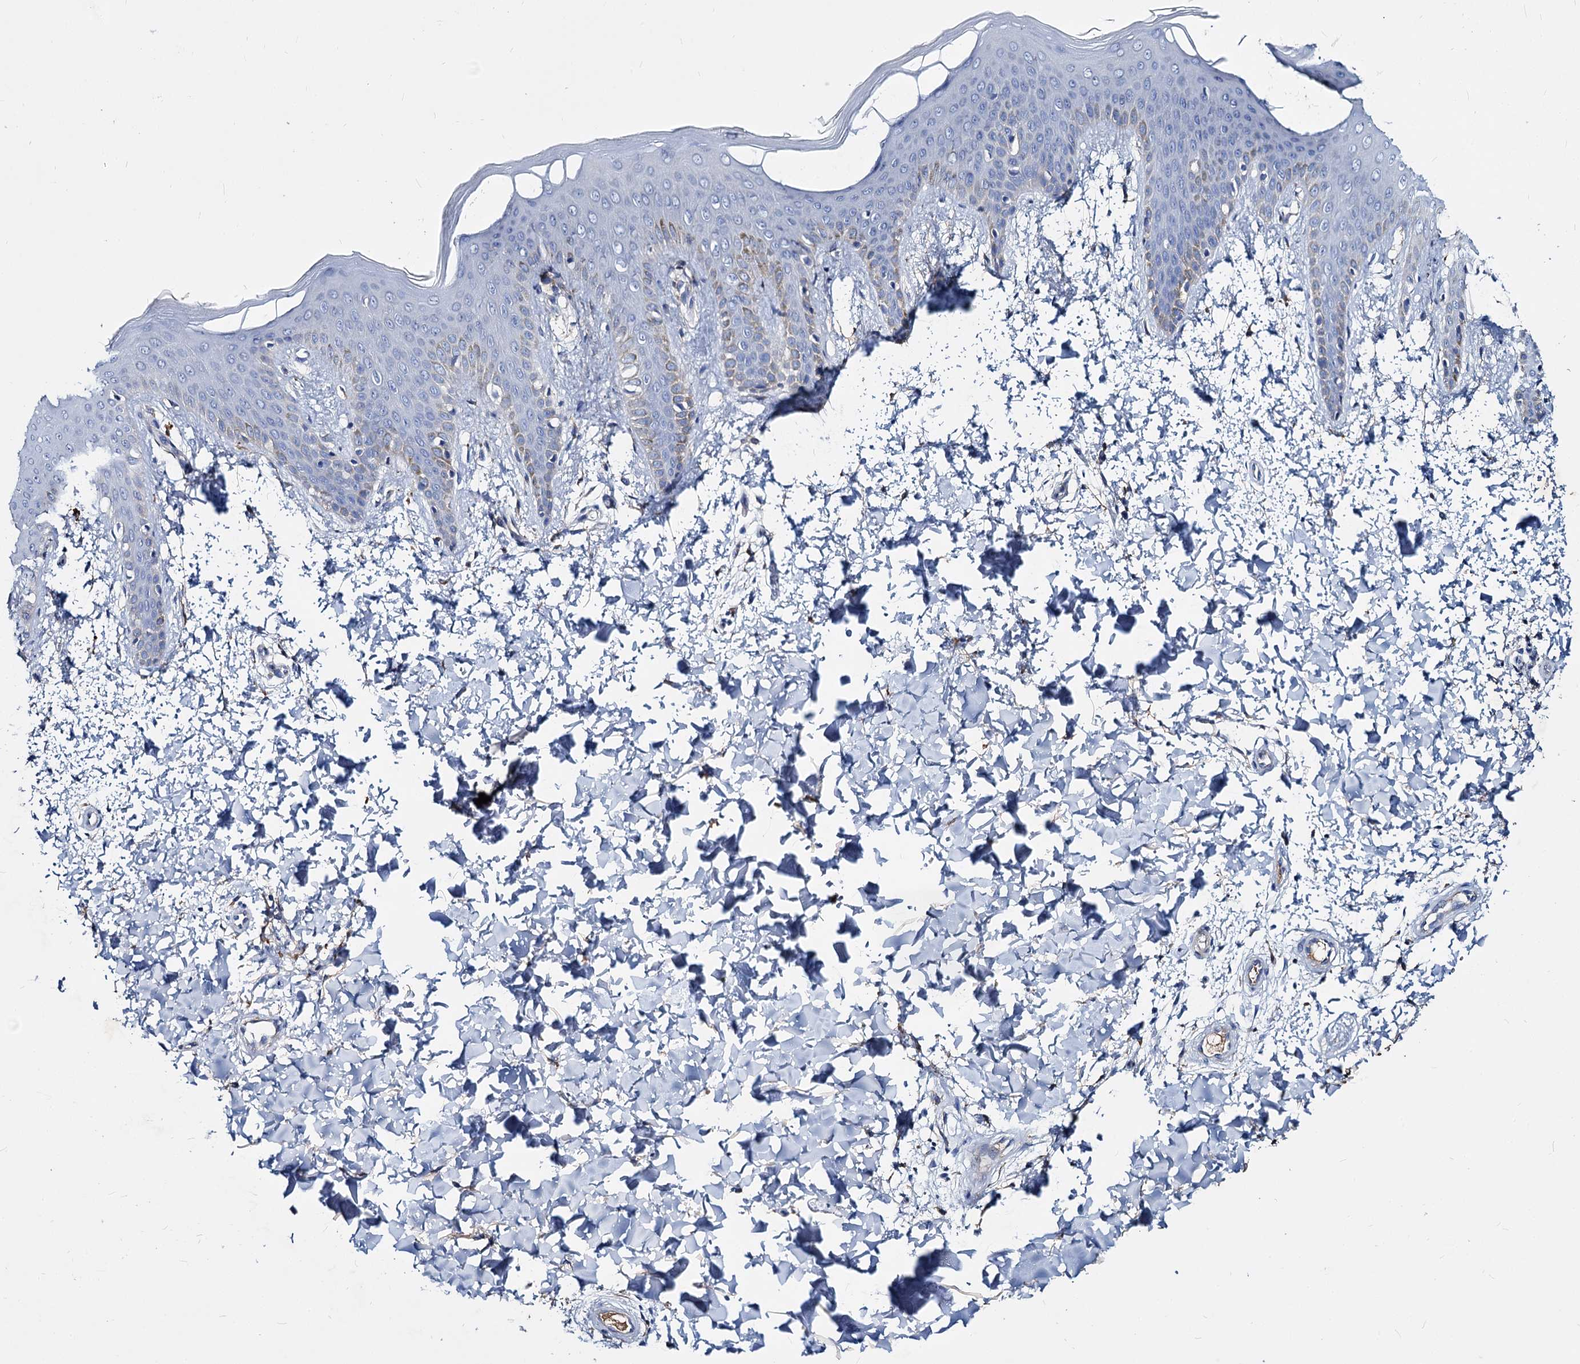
{"staining": {"intensity": "negative", "quantity": "none", "location": "none"}, "tissue": "skin", "cell_type": "Fibroblasts", "image_type": "normal", "snomed": [{"axis": "morphology", "description": "Normal tissue, NOS"}, {"axis": "topography", "description": "Skin"}], "caption": "Immunohistochemistry (IHC) histopathology image of unremarkable human skin stained for a protein (brown), which displays no expression in fibroblasts. Nuclei are stained in blue.", "gene": "ACY3", "patient": {"sex": "male", "age": 36}}